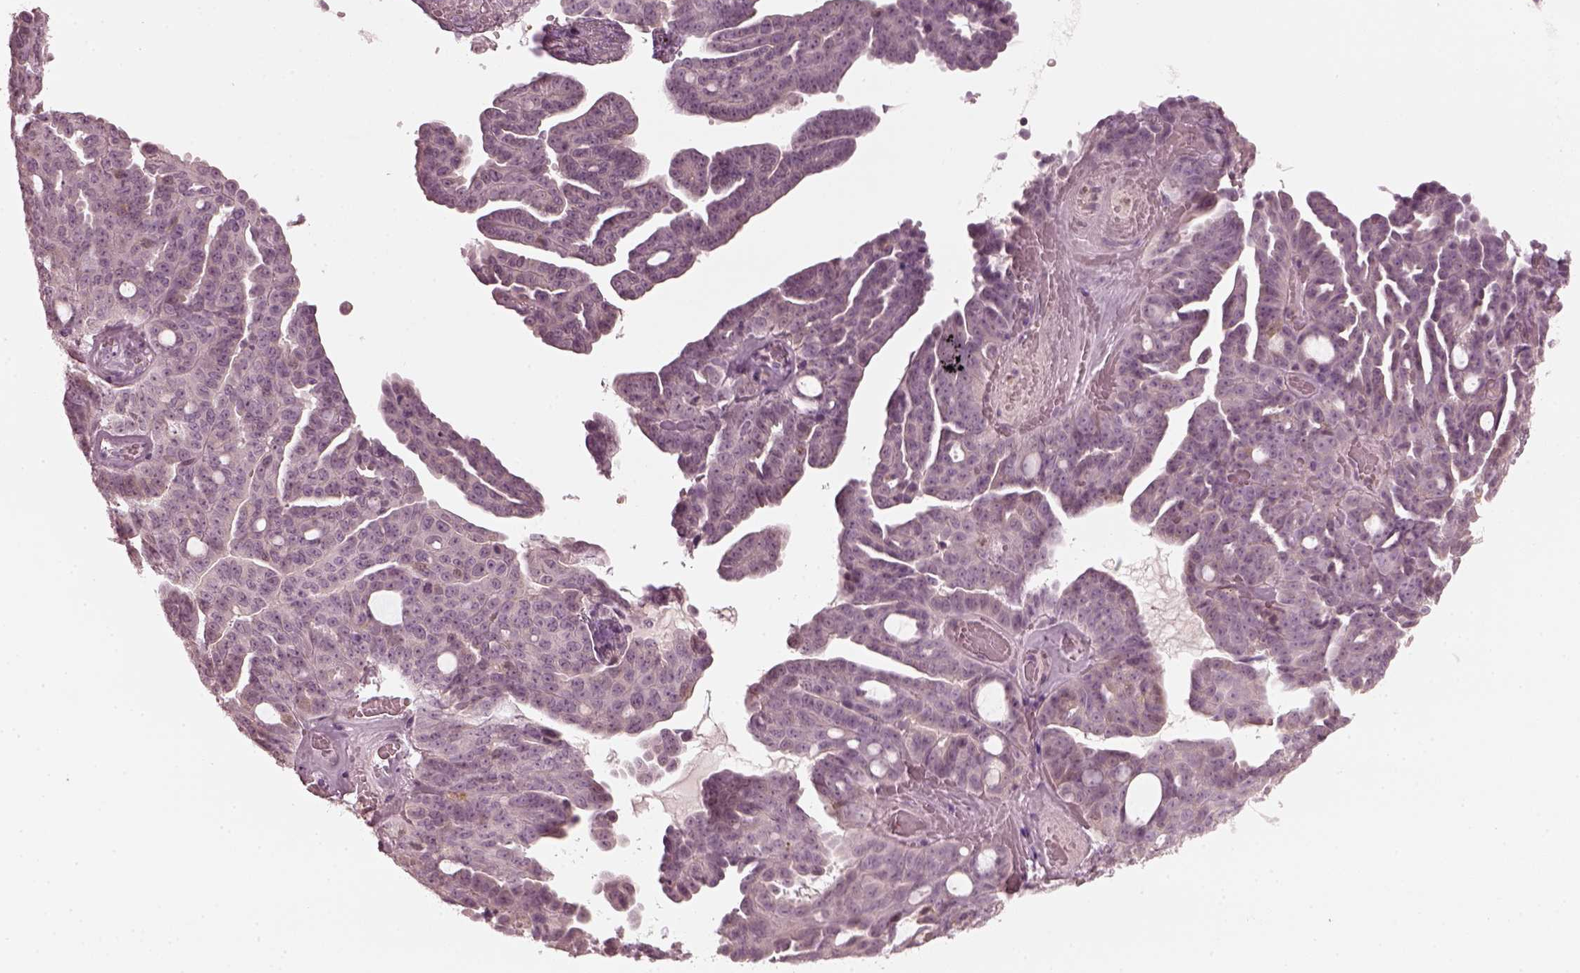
{"staining": {"intensity": "negative", "quantity": "none", "location": "none"}, "tissue": "ovarian cancer", "cell_type": "Tumor cells", "image_type": "cancer", "snomed": [{"axis": "morphology", "description": "Cystadenocarcinoma, serous, NOS"}, {"axis": "topography", "description": "Ovary"}], "caption": "The image demonstrates no staining of tumor cells in ovarian cancer. (Stains: DAB (3,3'-diaminobenzidine) immunohistochemistry with hematoxylin counter stain, Microscopy: brightfield microscopy at high magnification).", "gene": "CCDC170", "patient": {"sex": "female", "age": 71}}